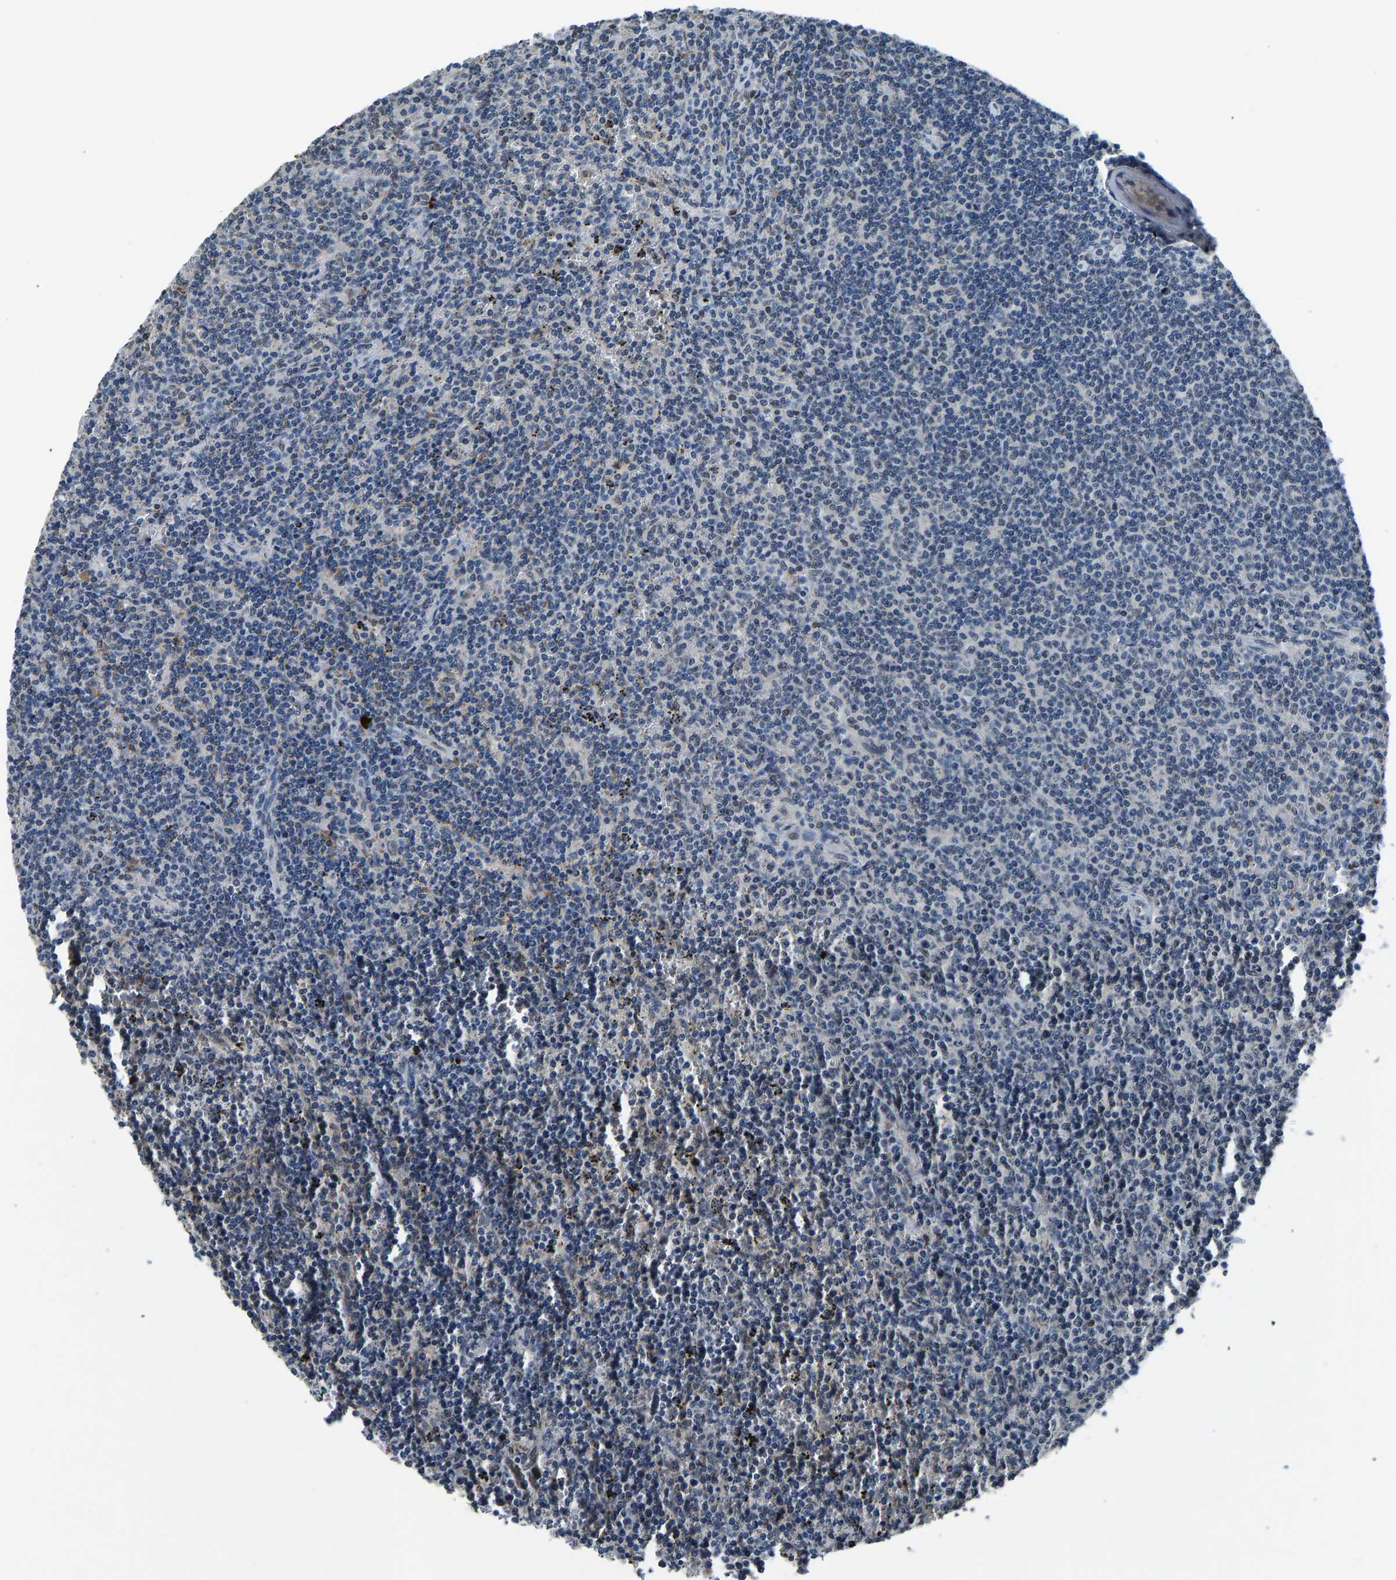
{"staining": {"intensity": "negative", "quantity": "none", "location": "none"}, "tissue": "lymphoma", "cell_type": "Tumor cells", "image_type": "cancer", "snomed": [{"axis": "morphology", "description": "Malignant lymphoma, non-Hodgkin's type, Low grade"}, {"axis": "topography", "description": "Spleen"}], "caption": "The IHC image has no significant expression in tumor cells of lymphoma tissue. Brightfield microscopy of immunohistochemistry stained with DAB (brown) and hematoxylin (blue), captured at high magnification.", "gene": "FOS", "patient": {"sex": "female", "age": 50}}